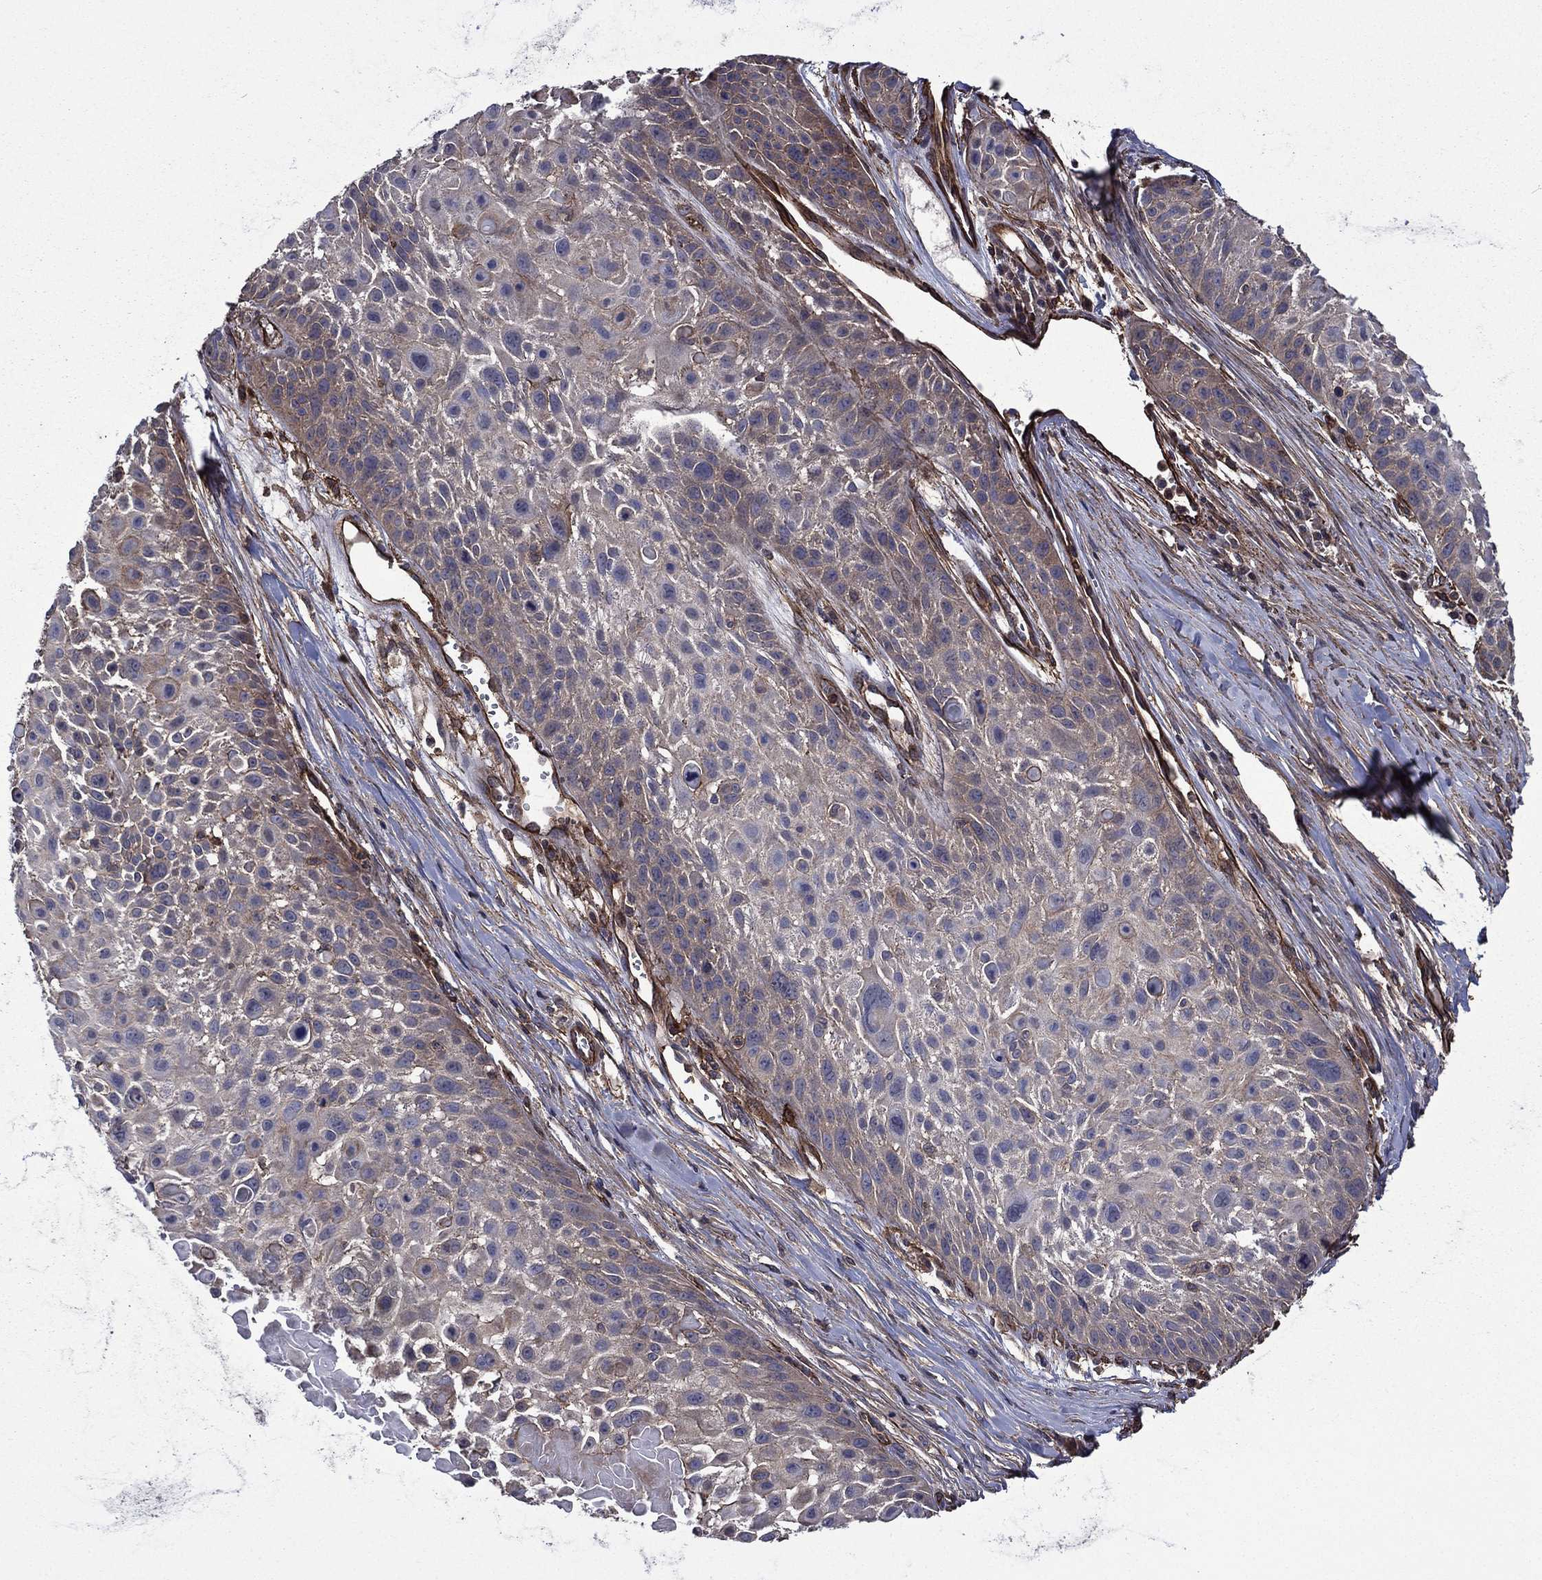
{"staining": {"intensity": "weak", "quantity": "<25%", "location": "cytoplasmic/membranous"}, "tissue": "skin cancer", "cell_type": "Tumor cells", "image_type": "cancer", "snomed": [{"axis": "morphology", "description": "Squamous cell carcinoma, NOS"}, {"axis": "topography", "description": "Skin"}, {"axis": "topography", "description": "Anal"}], "caption": "This is a photomicrograph of IHC staining of skin cancer (squamous cell carcinoma), which shows no staining in tumor cells. (Immunohistochemistry (ihc), brightfield microscopy, high magnification).", "gene": "PLPP3", "patient": {"sex": "female", "age": 75}}